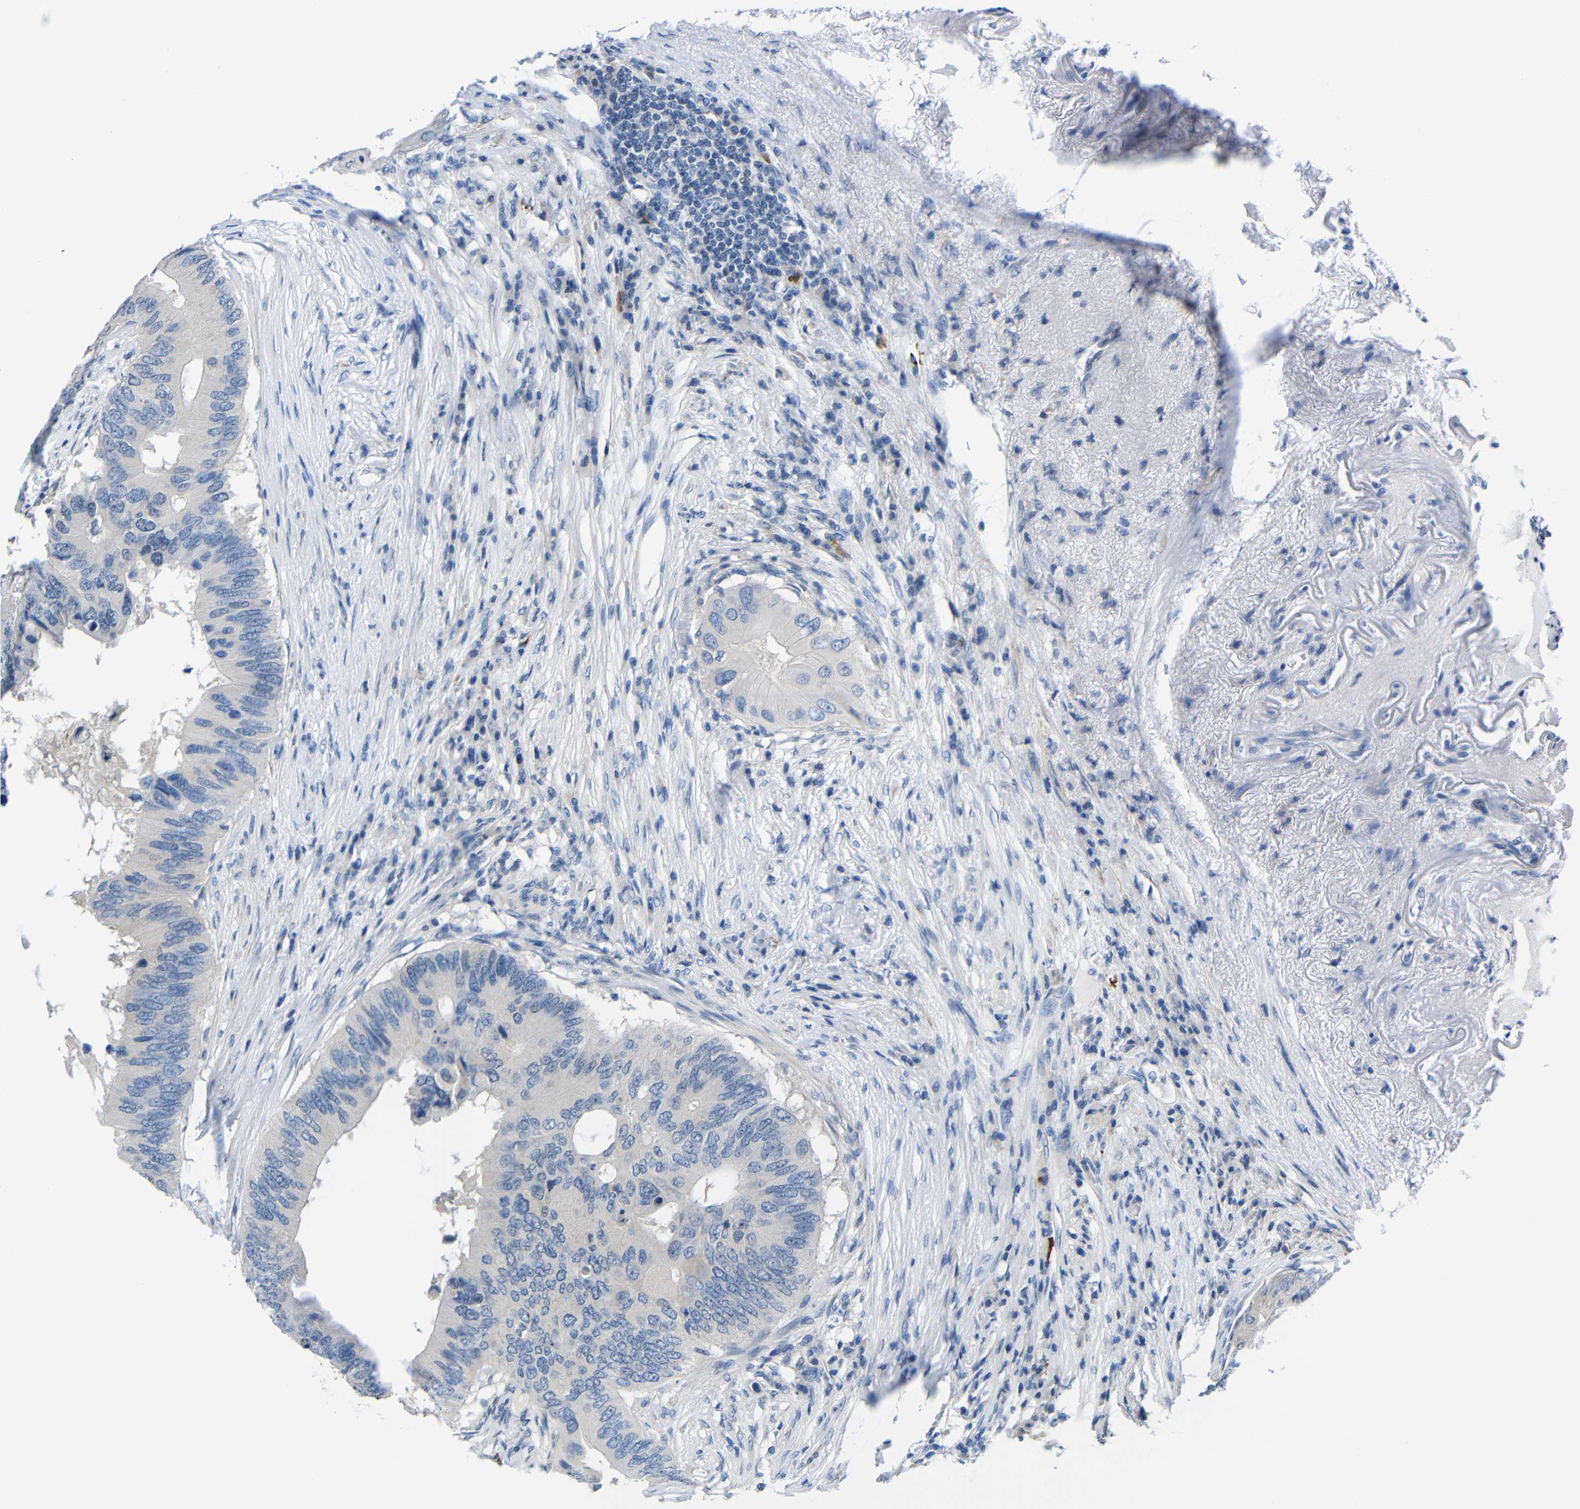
{"staining": {"intensity": "negative", "quantity": "none", "location": "none"}, "tissue": "colorectal cancer", "cell_type": "Tumor cells", "image_type": "cancer", "snomed": [{"axis": "morphology", "description": "Adenocarcinoma, NOS"}, {"axis": "topography", "description": "Colon"}], "caption": "Immunohistochemistry (IHC) photomicrograph of neoplastic tissue: colorectal adenocarcinoma stained with DAB shows no significant protein positivity in tumor cells. The staining is performed using DAB brown chromogen with nuclei counter-stained in using hematoxylin.", "gene": "NEGR1", "patient": {"sex": "male", "age": 71}}